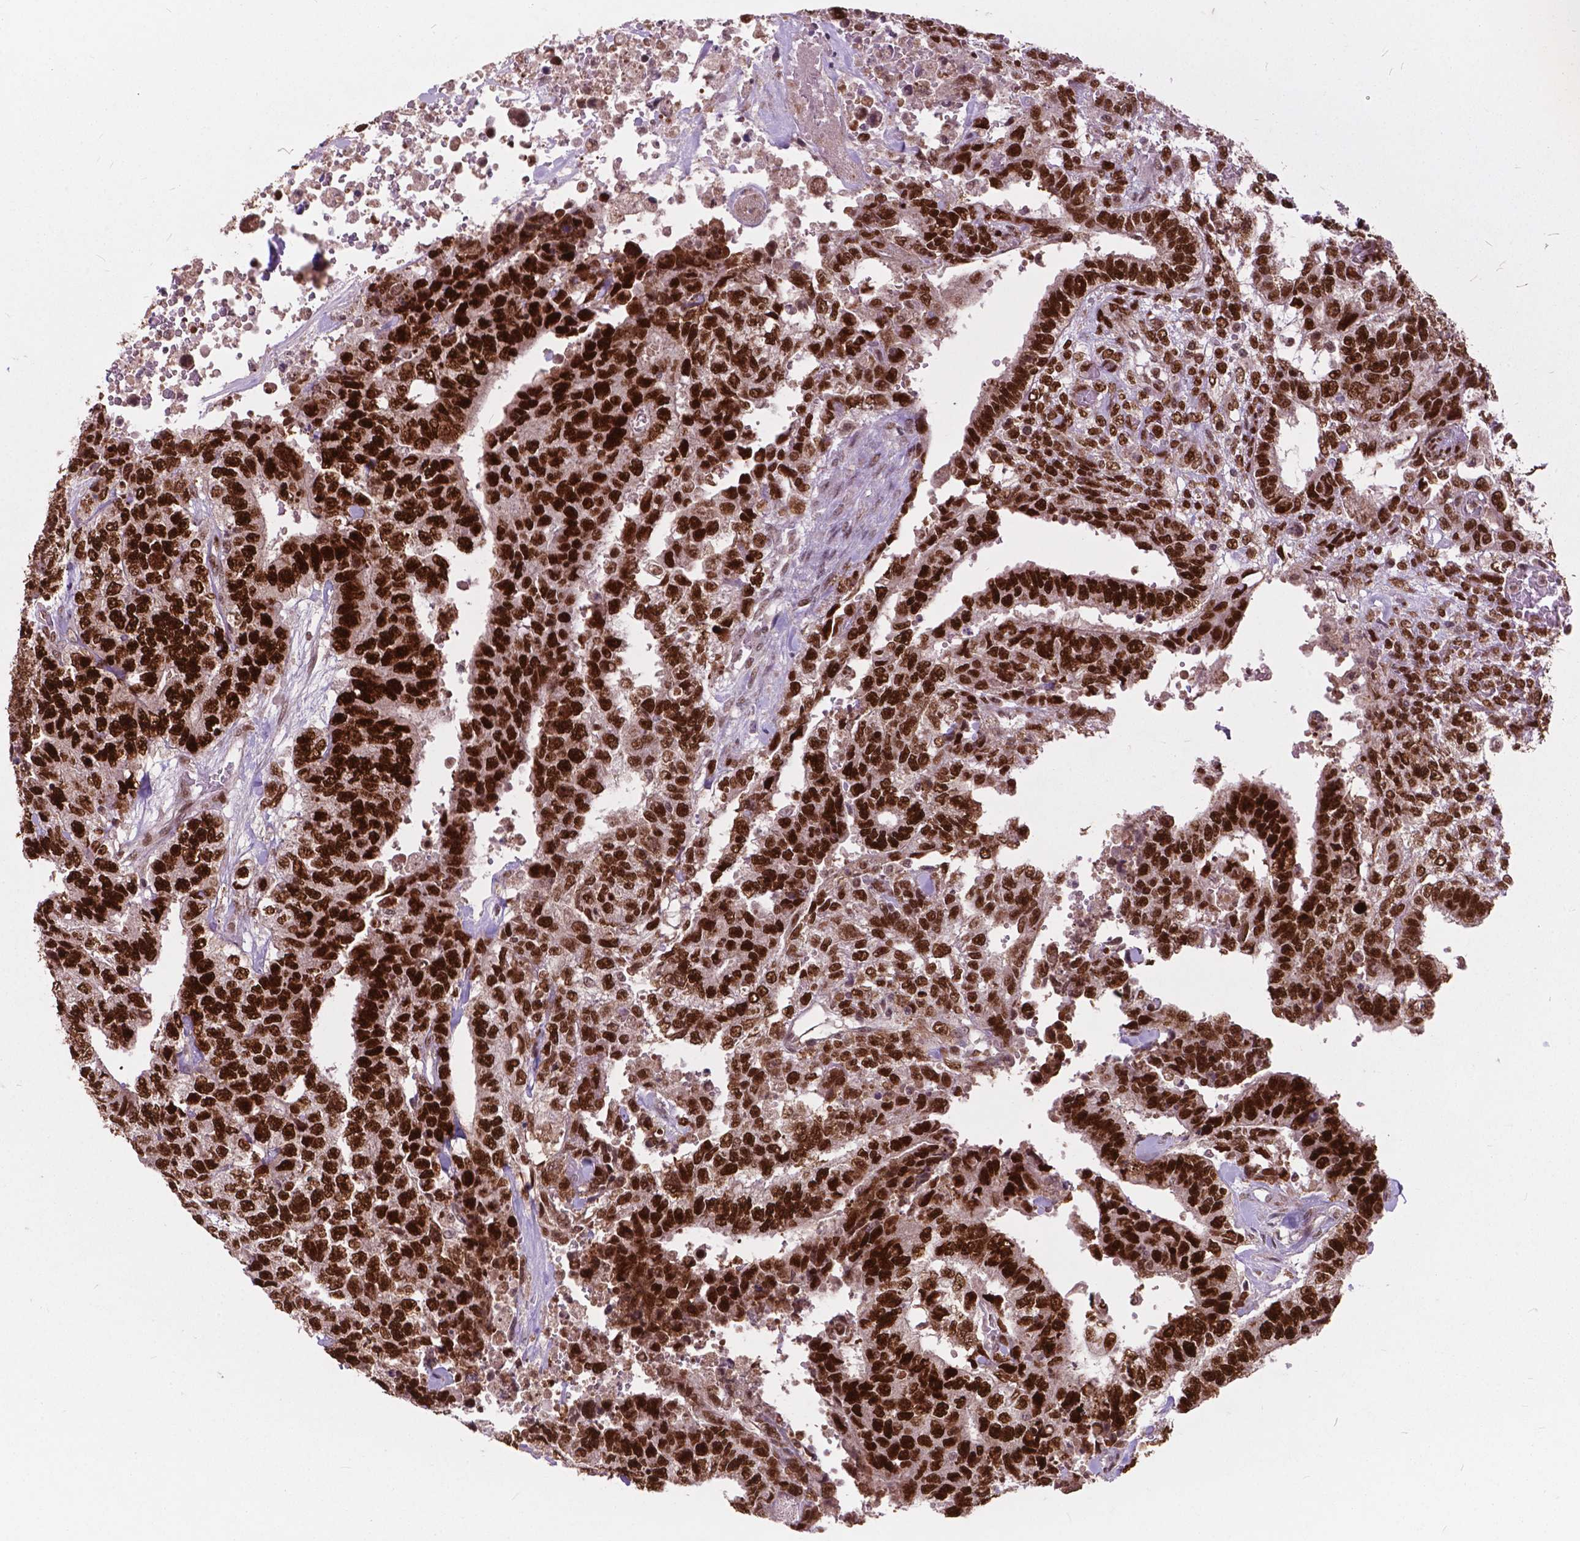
{"staining": {"intensity": "strong", "quantity": ">75%", "location": "nuclear"}, "tissue": "testis cancer", "cell_type": "Tumor cells", "image_type": "cancer", "snomed": [{"axis": "morphology", "description": "Carcinoma, Embryonal, NOS"}, {"axis": "topography", "description": "Testis"}], "caption": "There is high levels of strong nuclear staining in tumor cells of embryonal carcinoma (testis), as demonstrated by immunohistochemical staining (brown color).", "gene": "MSH2", "patient": {"sex": "male", "age": 24}}